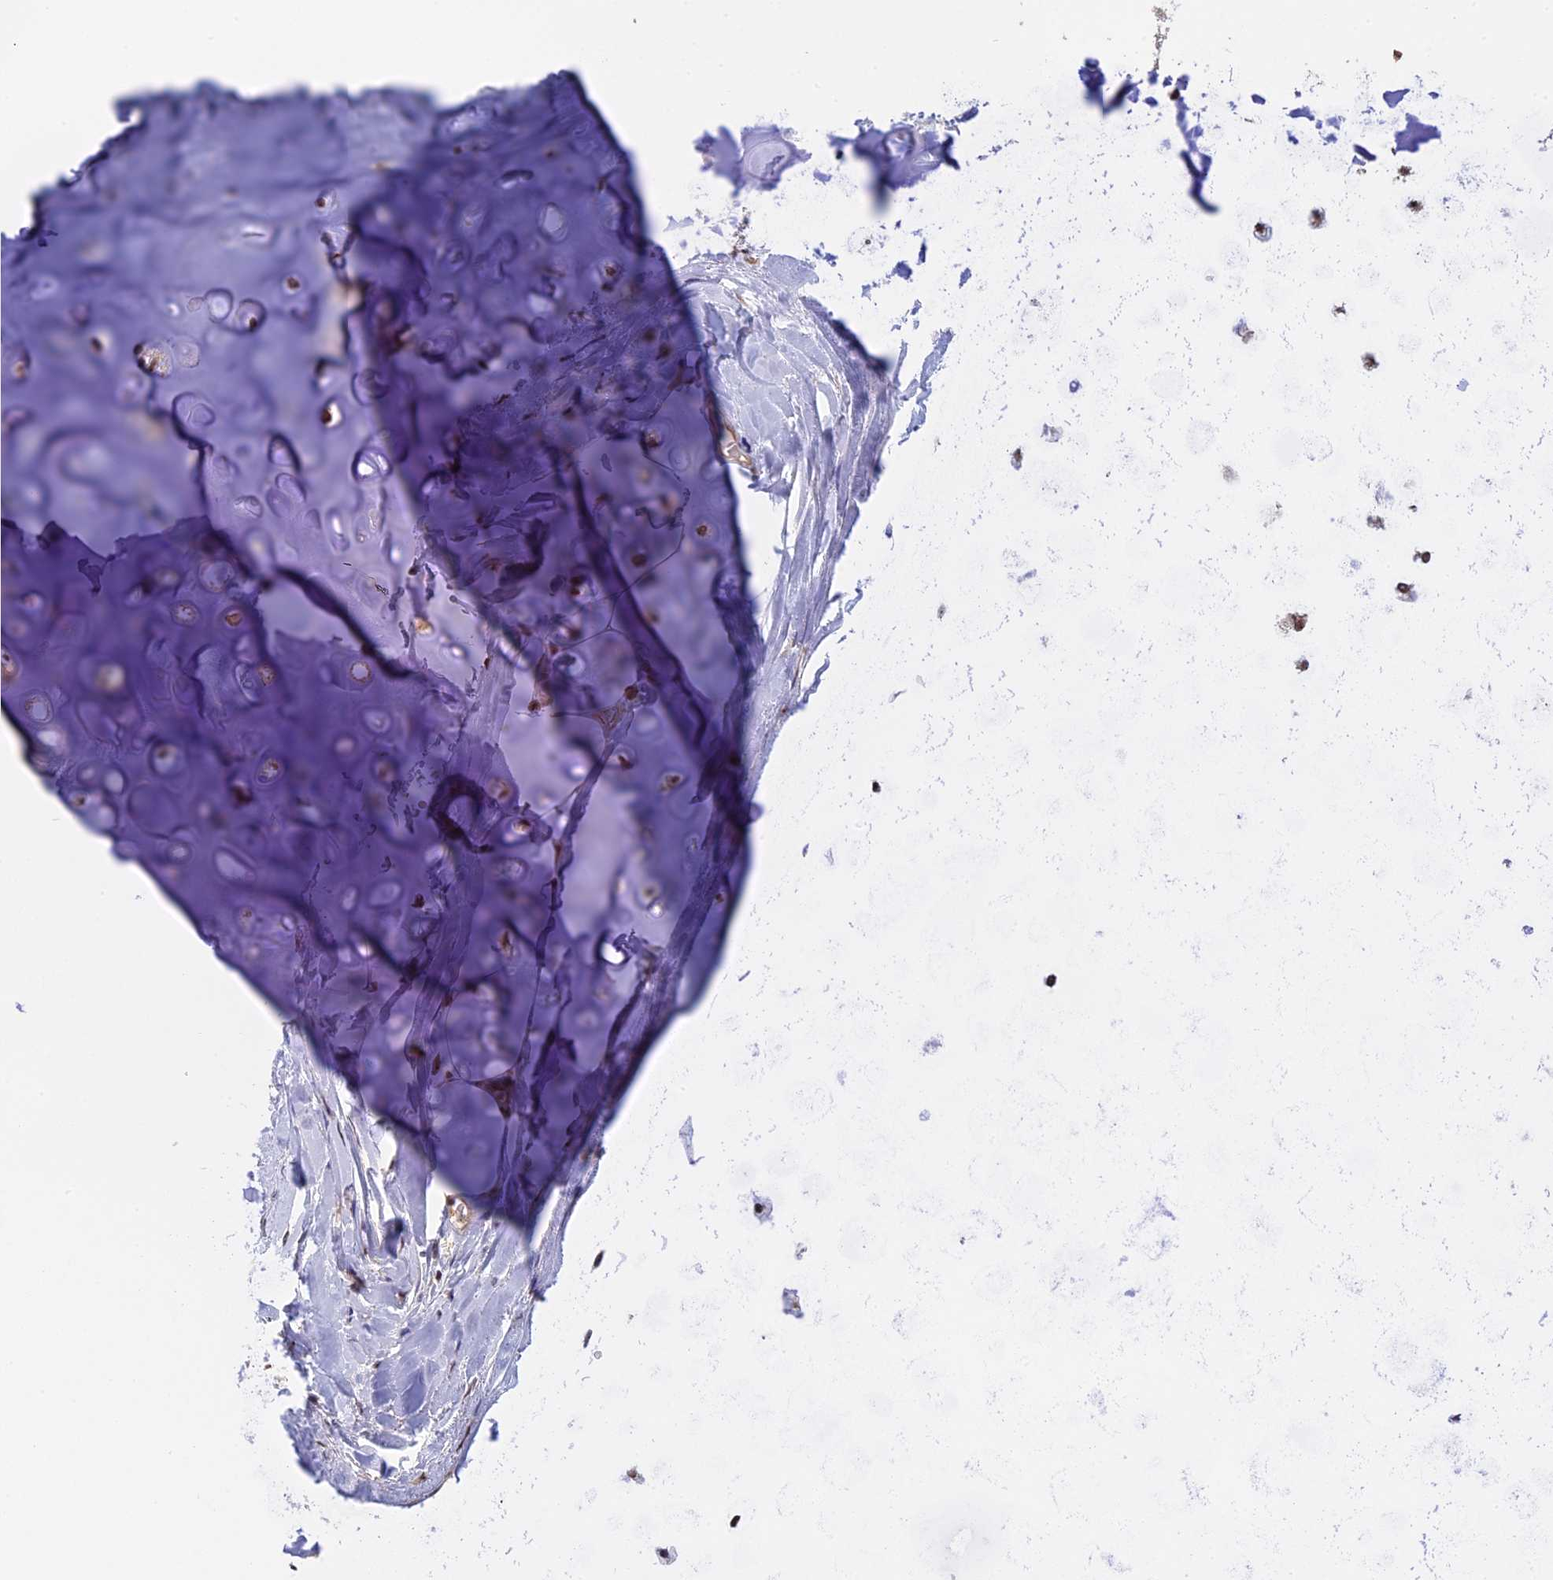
{"staining": {"intensity": "moderate", "quantity": "25%-75%", "location": "cytoplasmic/membranous,nuclear"}, "tissue": "soft tissue", "cell_type": "Chondrocytes", "image_type": "normal", "snomed": [{"axis": "morphology", "description": "Normal tissue, NOS"}, {"axis": "topography", "description": "Lymph node"}, {"axis": "topography", "description": "Cartilage tissue"}, {"axis": "topography", "description": "Bronchus"}], "caption": "Chondrocytes demonstrate moderate cytoplasmic/membranous,nuclear expression in about 25%-75% of cells in benign soft tissue.", "gene": "MGA", "patient": {"sex": "male", "age": 63}}